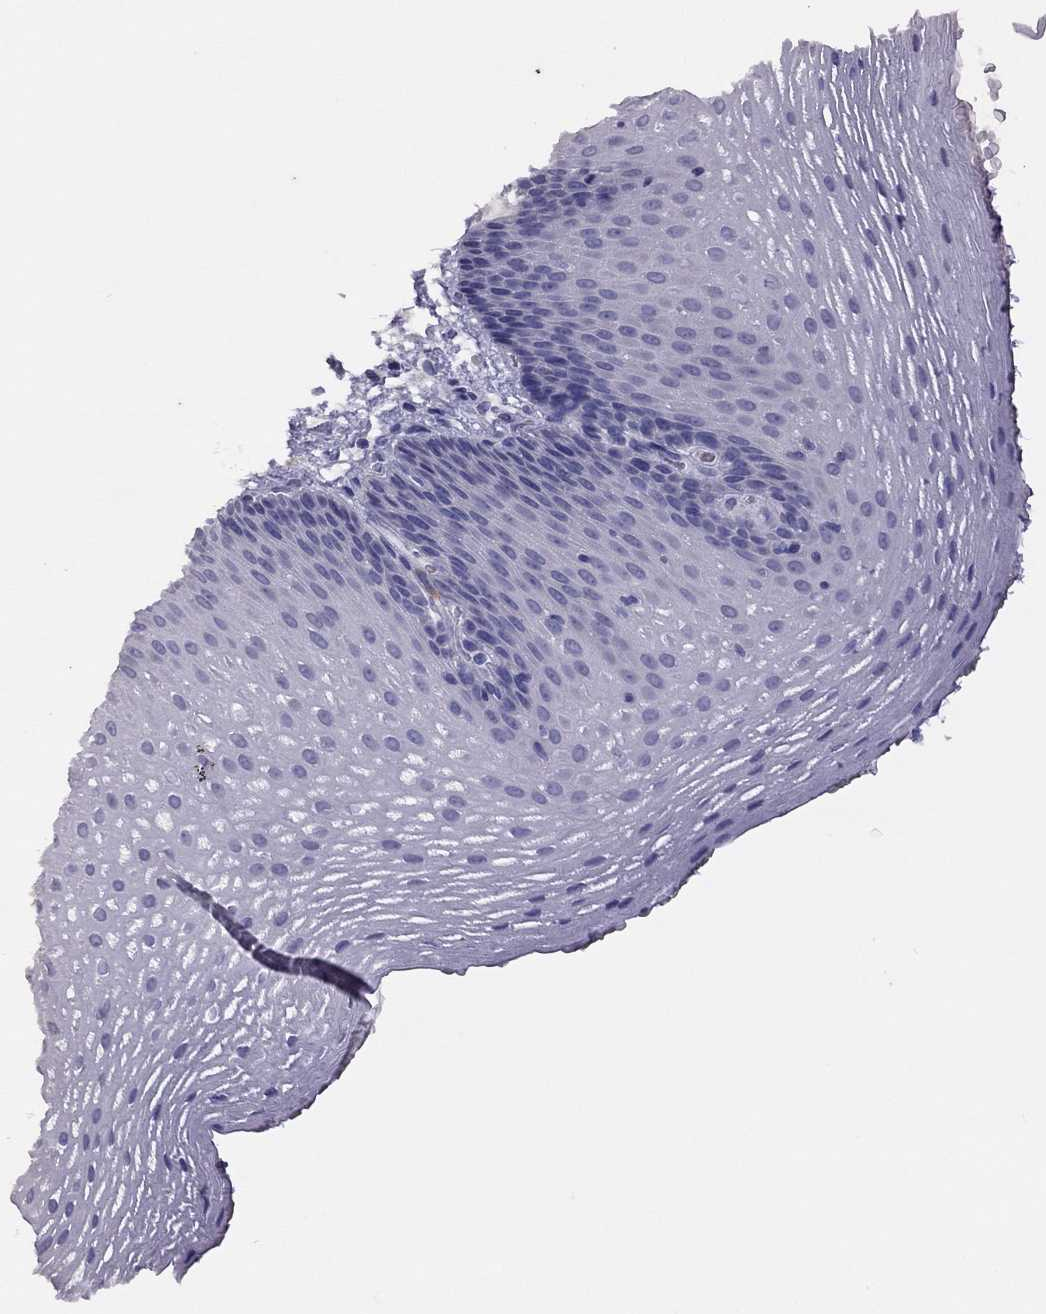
{"staining": {"intensity": "negative", "quantity": "none", "location": "none"}, "tissue": "esophagus", "cell_type": "Squamous epithelial cells", "image_type": "normal", "snomed": [{"axis": "morphology", "description": "Normal tissue, NOS"}, {"axis": "topography", "description": "Esophagus"}], "caption": "Image shows no significant protein positivity in squamous epithelial cells of unremarkable esophagus. (Brightfield microscopy of DAB (3,3'-diaminobenzidine) immunohistochemistry at high magnification).", "gene": "CPNE4", "patient": {"sex": "male", "age": 76}}